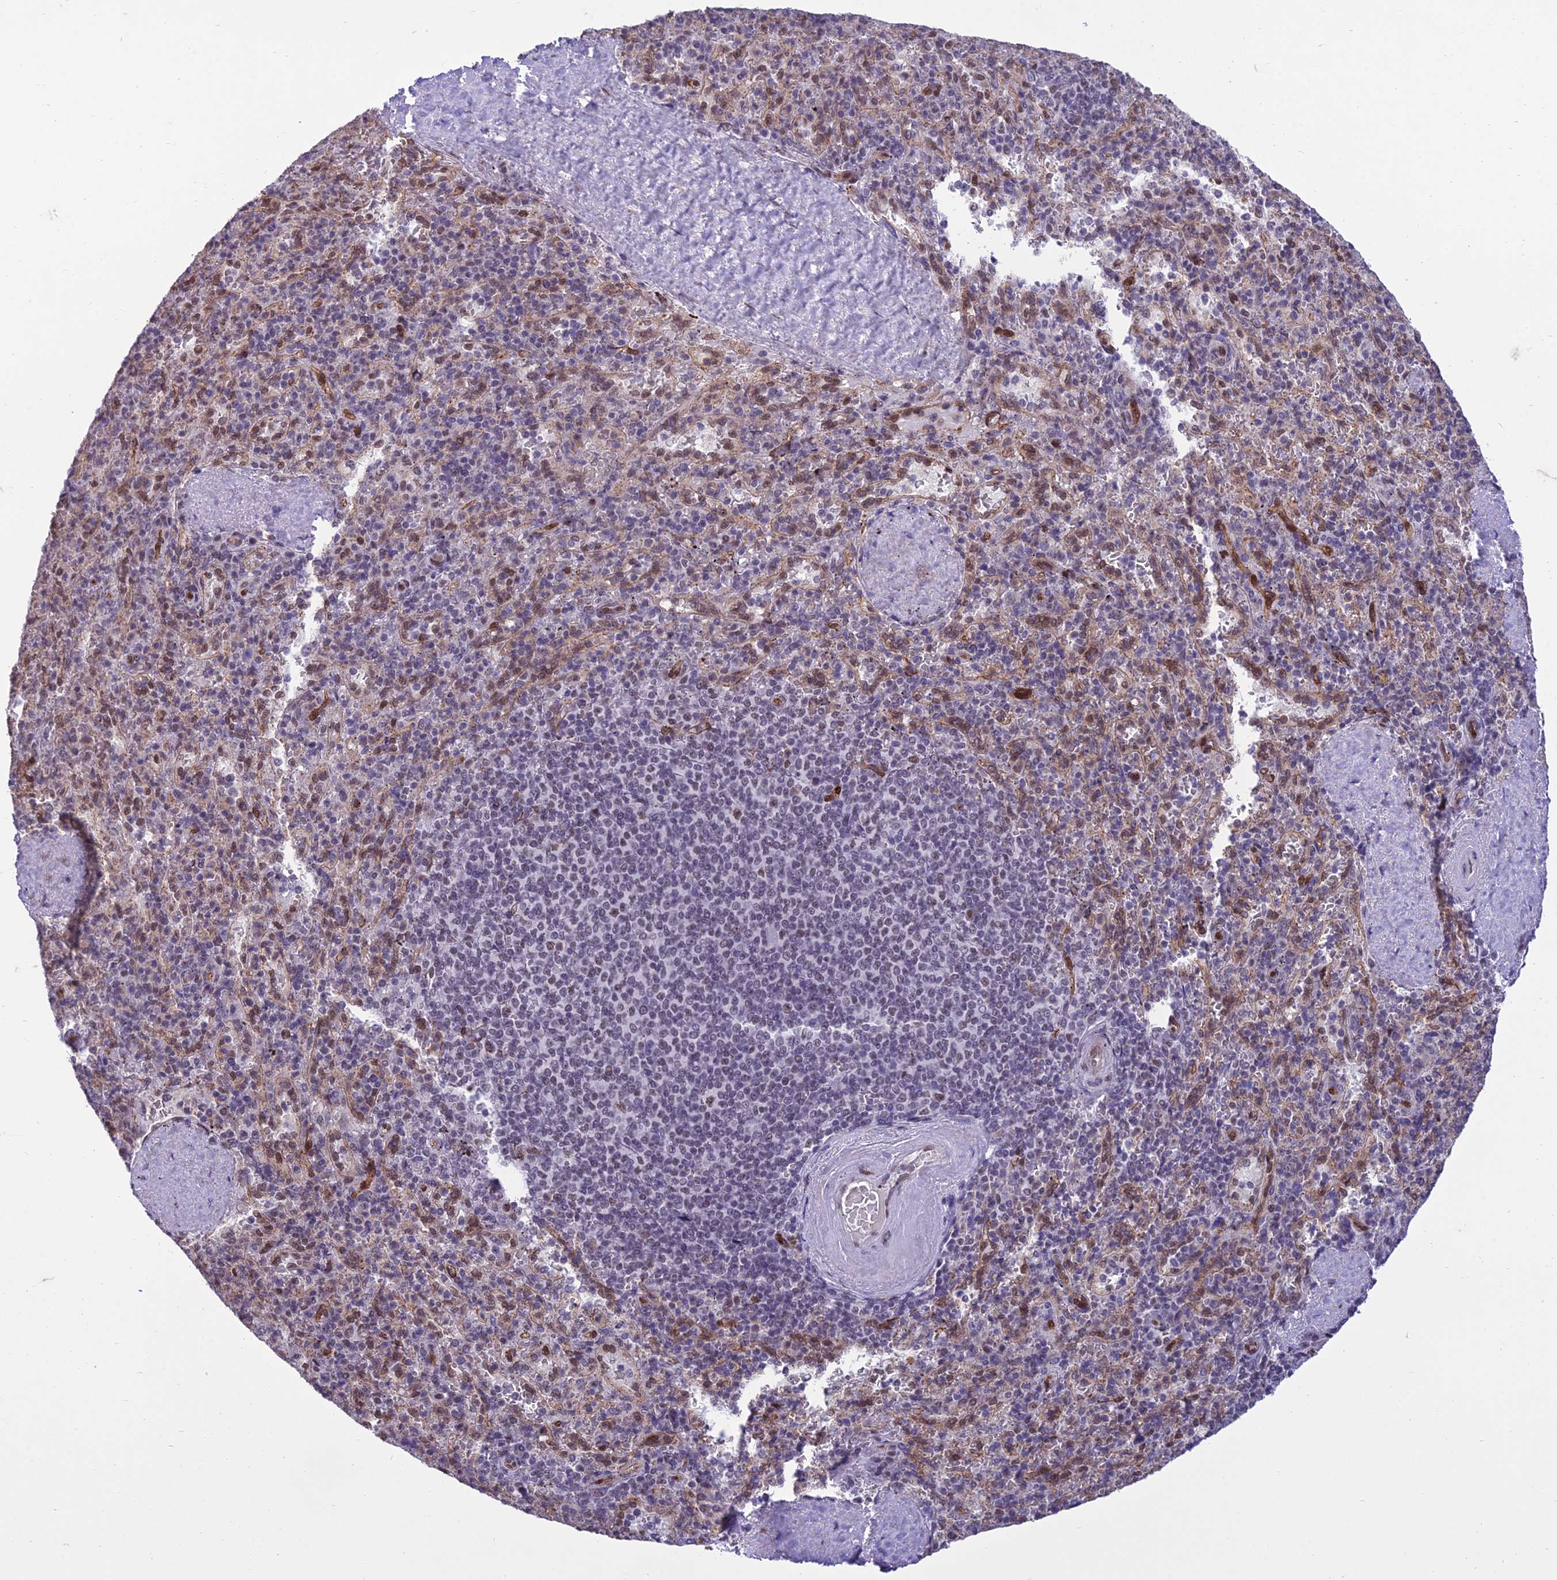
{"staining": {"intensity": "negative", "quantity": "none", "location": "none"}, "tissue": "spleen", "cell_type": "Cells in red pulp", "image_type": "normal", "snomed": [{"axis": "morphology", "description": "Normal tissue, NOS"}, {"axis": "topography", "description": "Spleen"}], "caption": "High power microscopy micrograph of an immunohistochemistry photomicrograph of benign spleen, revealing no significant expression in cells in red pulp. Brightfield microscopy of immunohistochemistry stained with DAB (3,3'-diaminobenzidine) (brown) and hematoxylin (blue), captured at high magnification.", "gene": "RANBP3", "patient": {"sex": "male", "age": 82}}